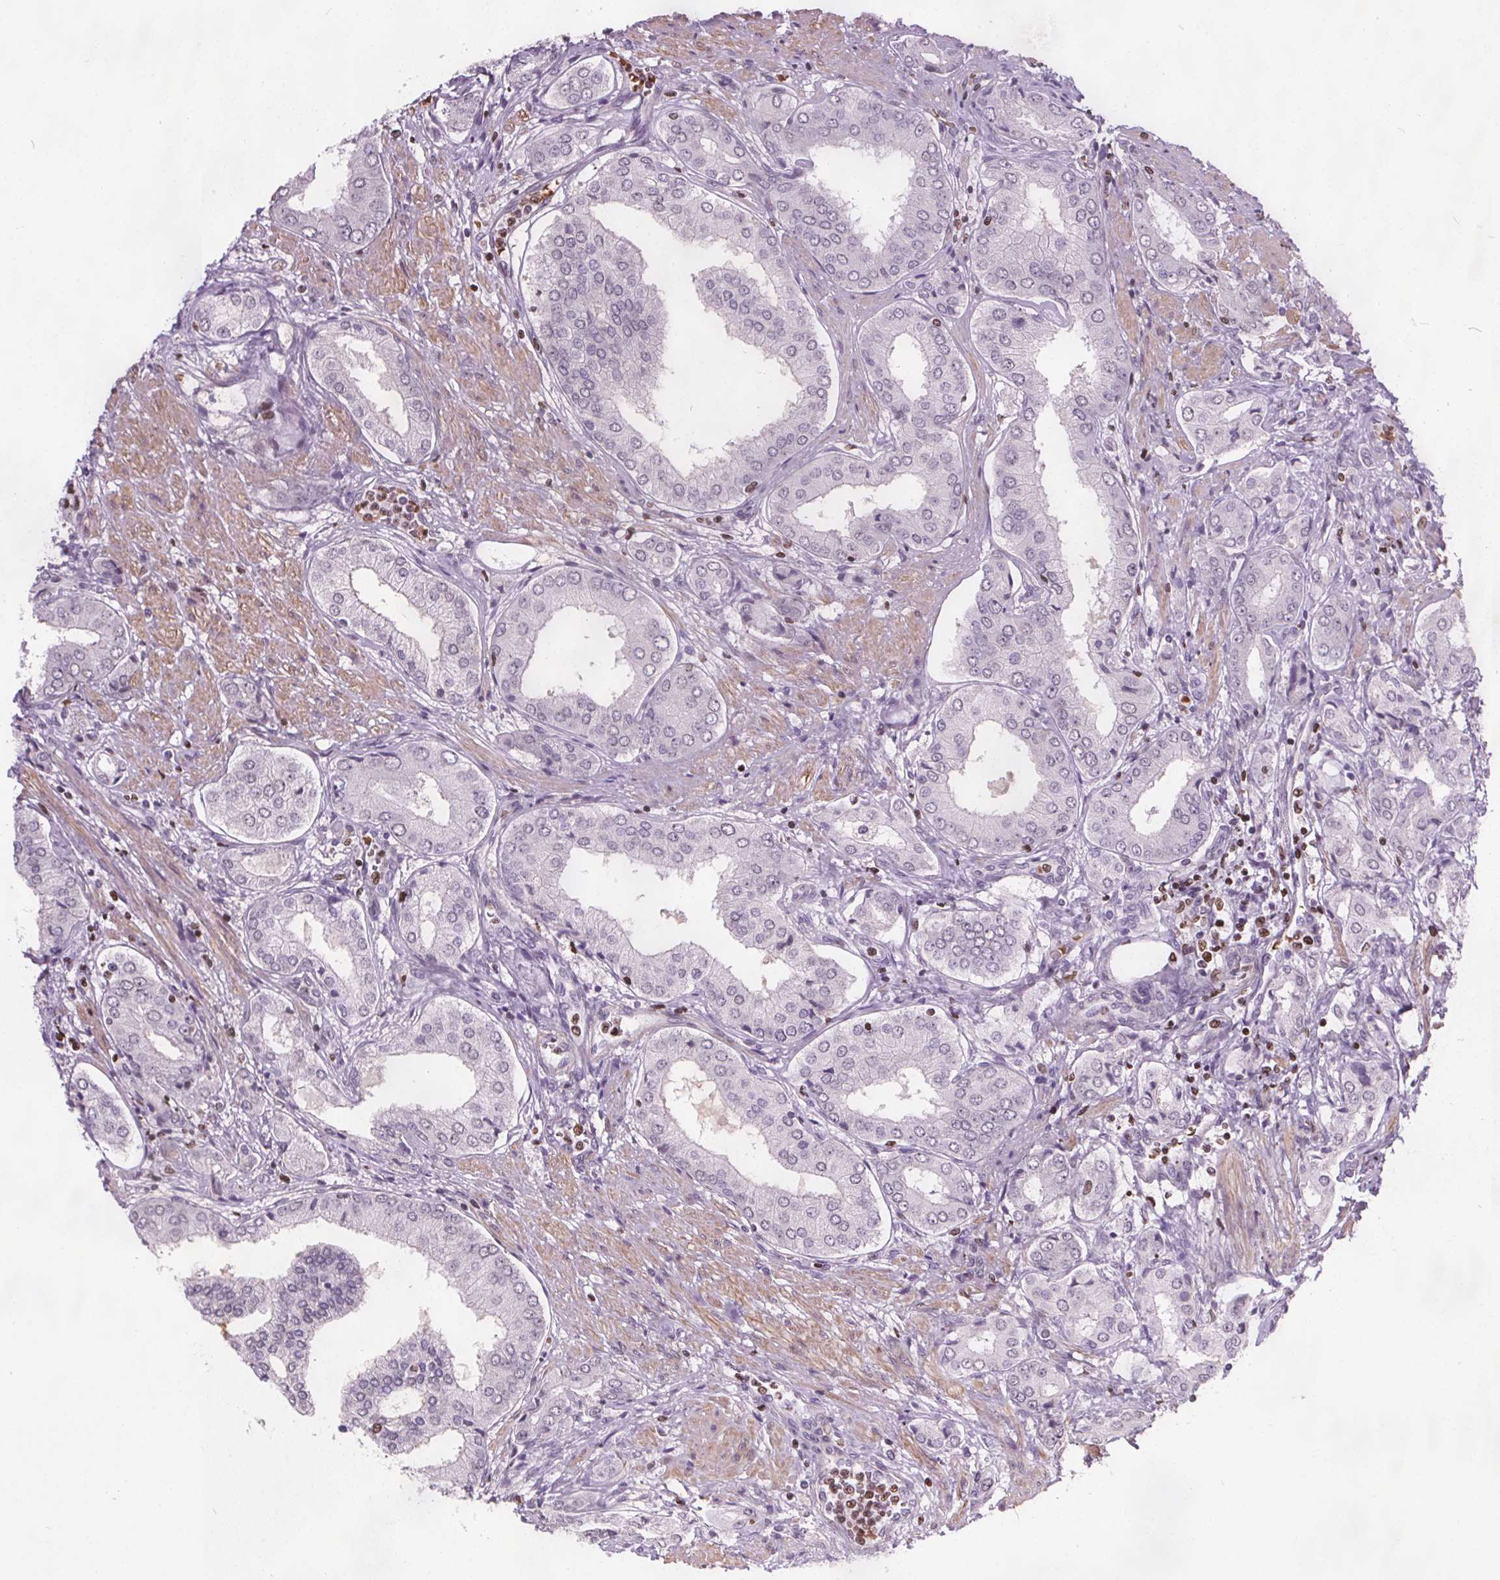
{"staining": {"intensity": "negative", "quantity": "none", "location": "none"}, "tissue": "prostate cancer", "cell_type": "Tumor cells", "image_type": "cancer", "snomed": [{"axis": "morphology", "description": "Adenocarcinoma, NOS"}, {"axis": "topography", "description": "Prostate"}], "caption": "This is an immunohistochemistry micrograph of adenocarcinoma (prostate). There is no staining in tumor cells.", "gene": "ISLR2", "patient": {"sex": "male", "age": 63}}